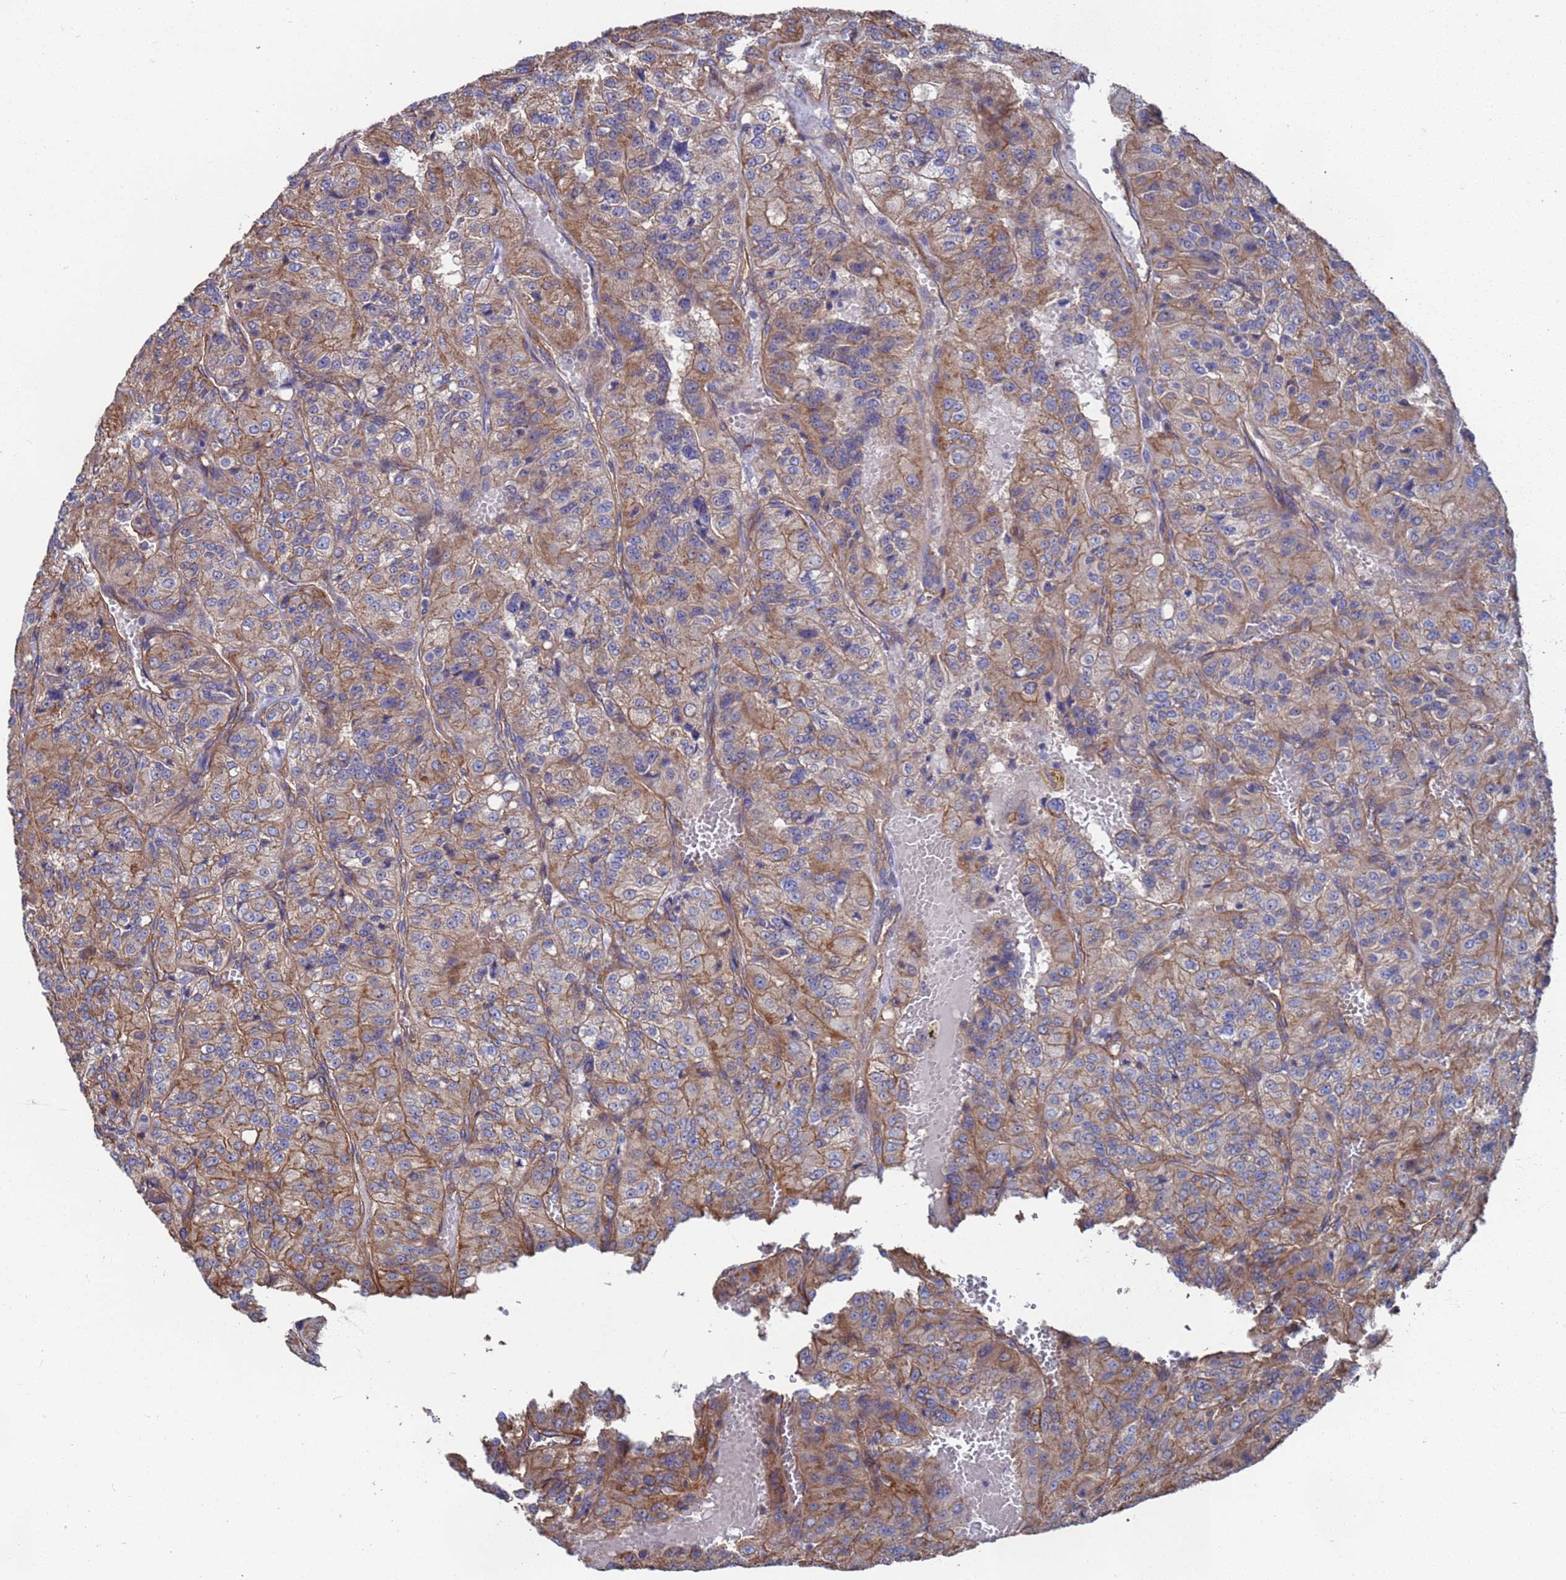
{"staining": {"intensity": "moderate", "quantity": "25%-75%", "location": "cytoplasmic/membranous"}, "tissue": "renal cancer", "cell_type": "Tumor cells", "image_type": "cancer", "snomed": [{"axis": "morphology", "description": "Adenocarcinoma, NOS"}, {"axis": "topography", "description": "Kidney"}], "caption": "A high-resolution histopathology image shows IHC staining of renal cancer (adenocarcinoma), which demonstrates moderate cytoplasmic/membranous staining in approximately 25%-75% of tumor cells.", "gene": "NDUFAF6", "patient": {"sex": "female", "age": 63}}